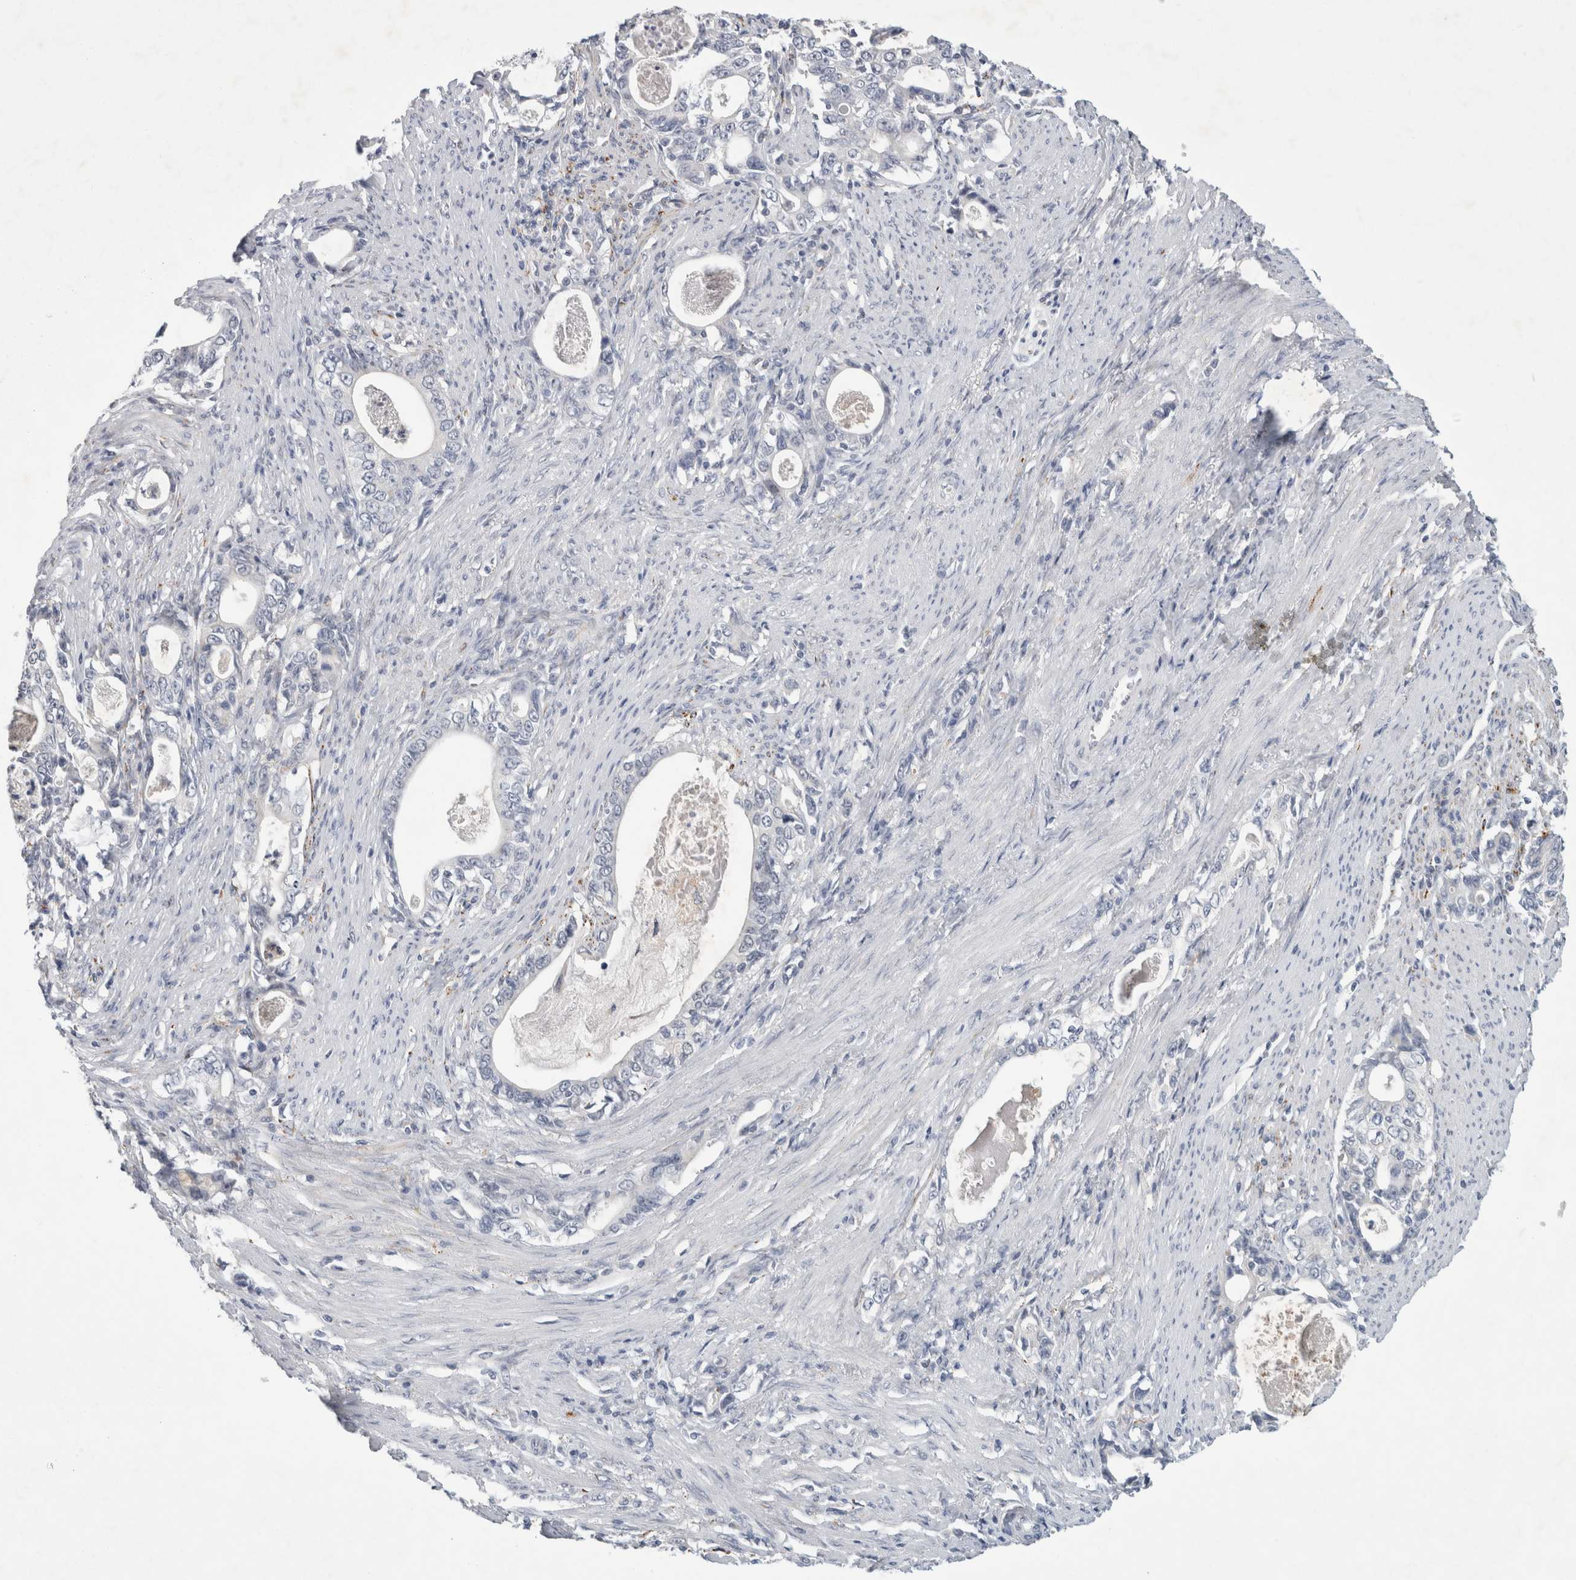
{"staining": {"intensity": "negative", "quantity": "none", "location": "none"}, "tissue": "stomach cancer", "cell_type": "Tumor cells", "image_type": "cancer", "snomed": [{"axis": "morphology", "description": "Adenocarcinoma, NOS"}, {"axis": "topography", "description": "Stomach, lower"}], "caption": "This is an immunohistochemistry (IHC) image of human stomach cancer. There is no positivity in tumor cells.", "gene": "NIPA1", "patient": {"sex": "female", "age": 72}}